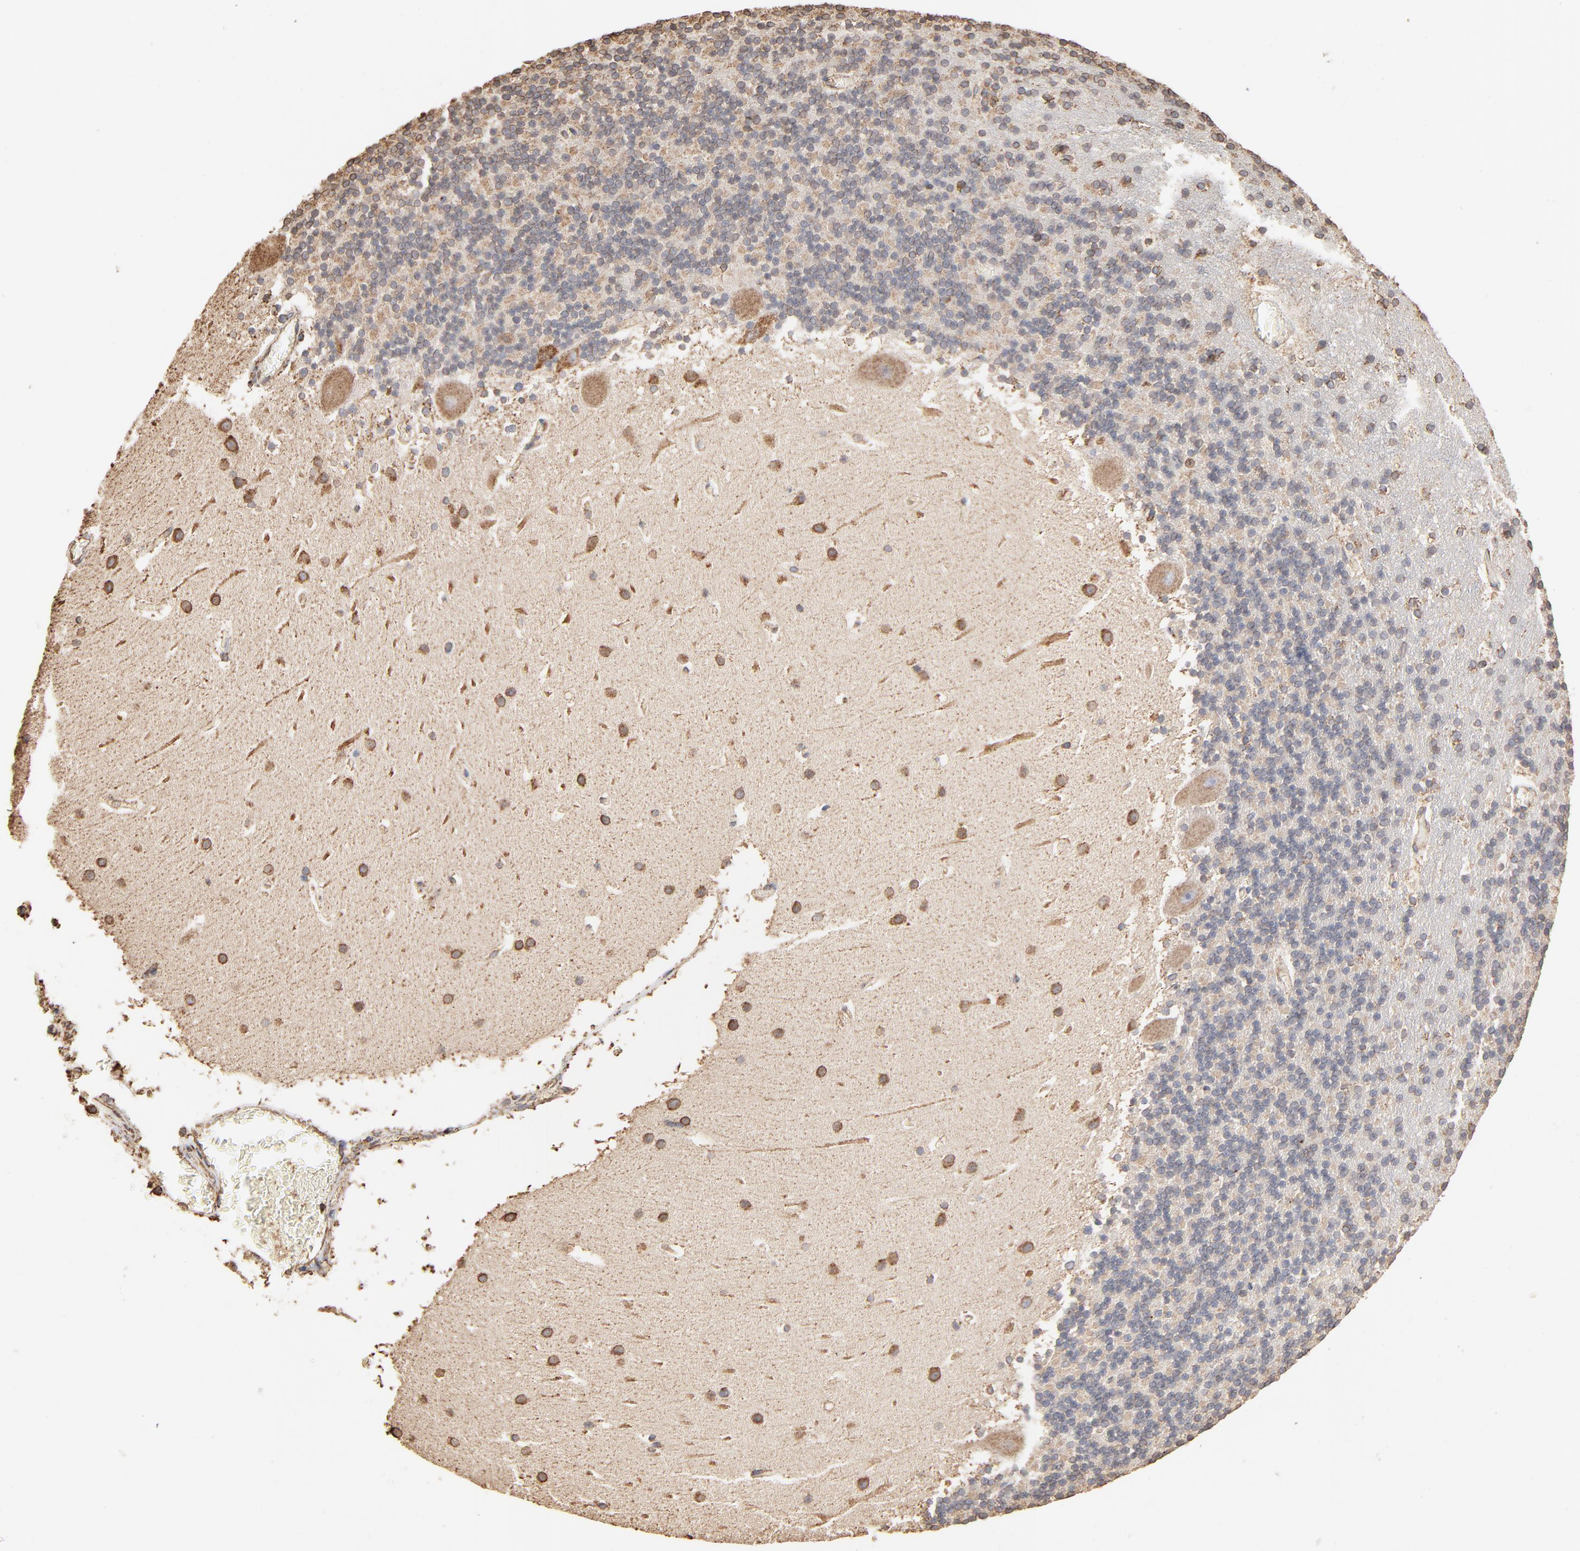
{"staining": {"intensity": "negative", "quantity": "none", "location": "none"}, "tissue": "cerebellum", "cell_type": "Cells in granular layer", "image_type": "normal", "snomed": [{"axis": "morphology", "description": "Normal tissue, NOS"}, {"axis": "topography", "description": "Cerebellum"}], "caption": "This photomicrograph is of benign cerebellum stained with immunohistochemistry to label a protein in brown with the nuclei are counter-stained blue. There is no positivity in cells in granular layer.", "gene": "PDIA3", "patient": {"sex": "male", "age": 45}}